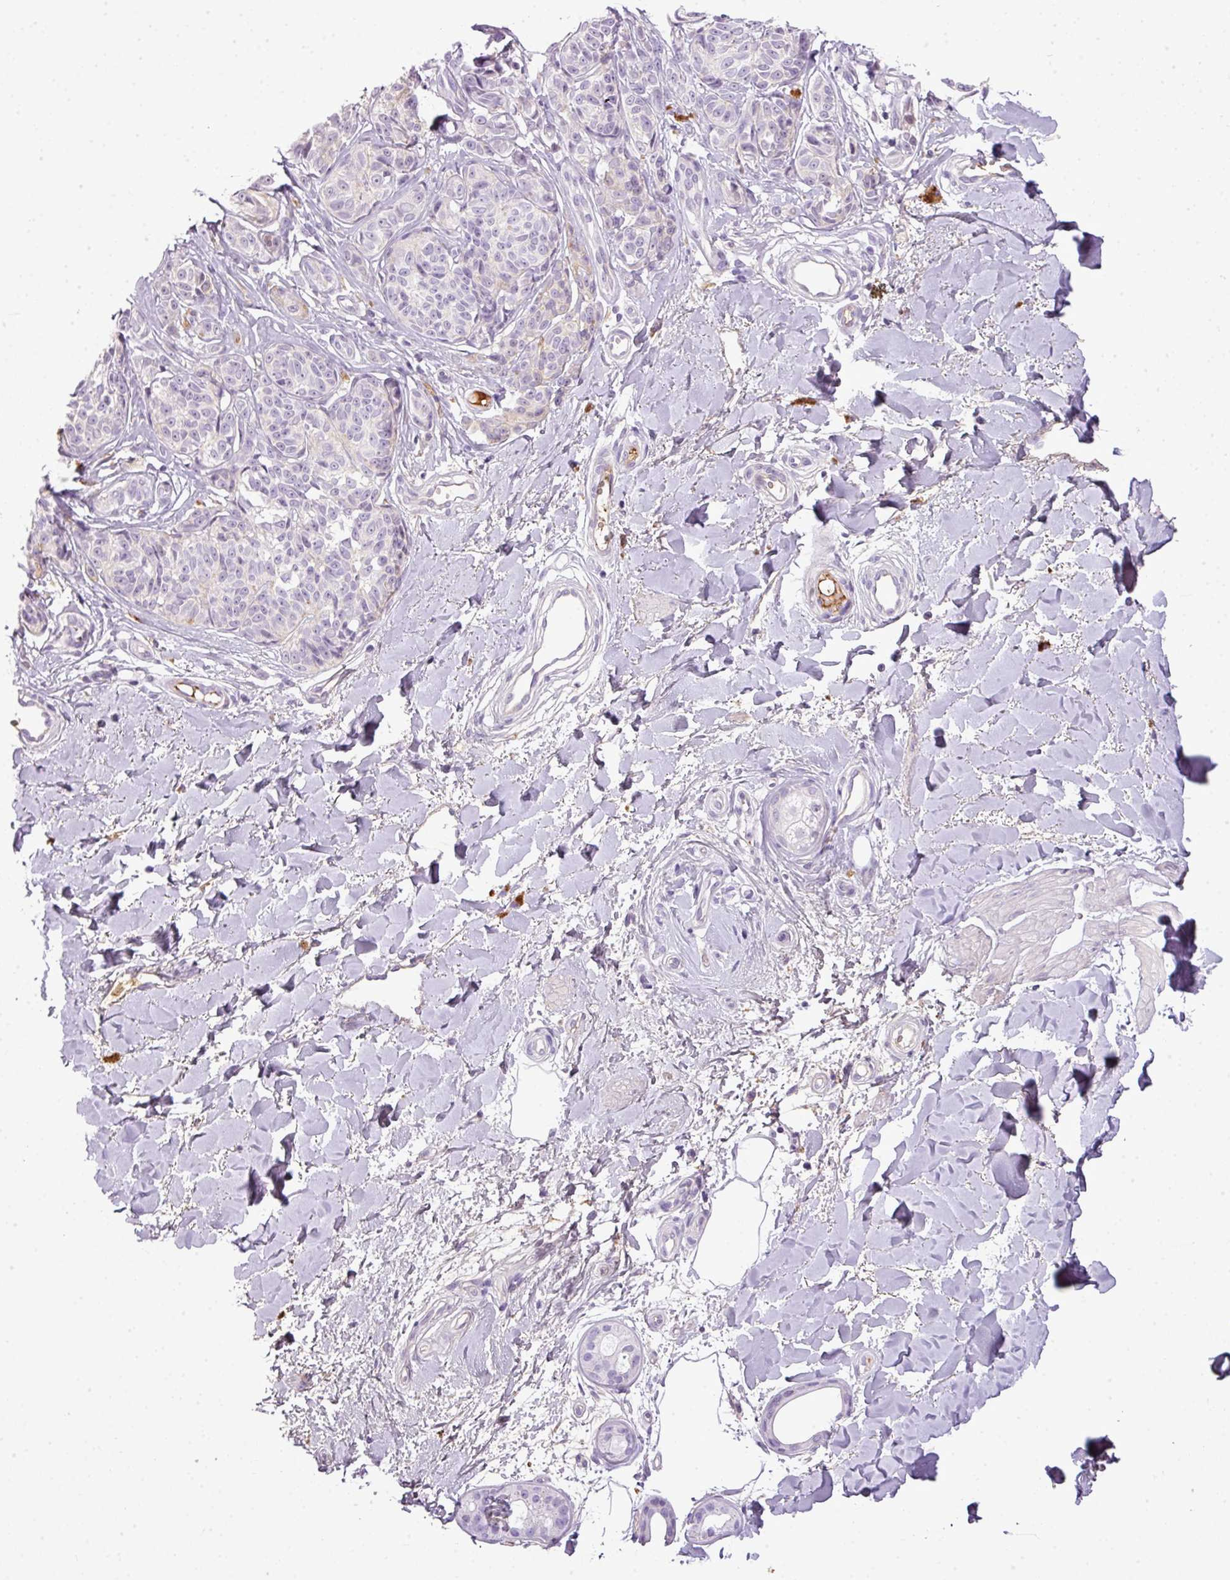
{"staining": {"intensity": "negative", "quantity": "none", "location": "none"}, "tissue": "melanoma", "cell_type": "Tumor cells", "image_type": "cancer", "snomed": [{"axis": "morphology", "description": "Malignant melanoma, NOS"}, {"axis": "topography", "description": "Skin"}], "caption": "Malignant melanoma was stained to show a protein in brown. There is no significant positivity in tumor cells.", "gene": "C4B", "patient": {"sex": "female", "age": 37}}